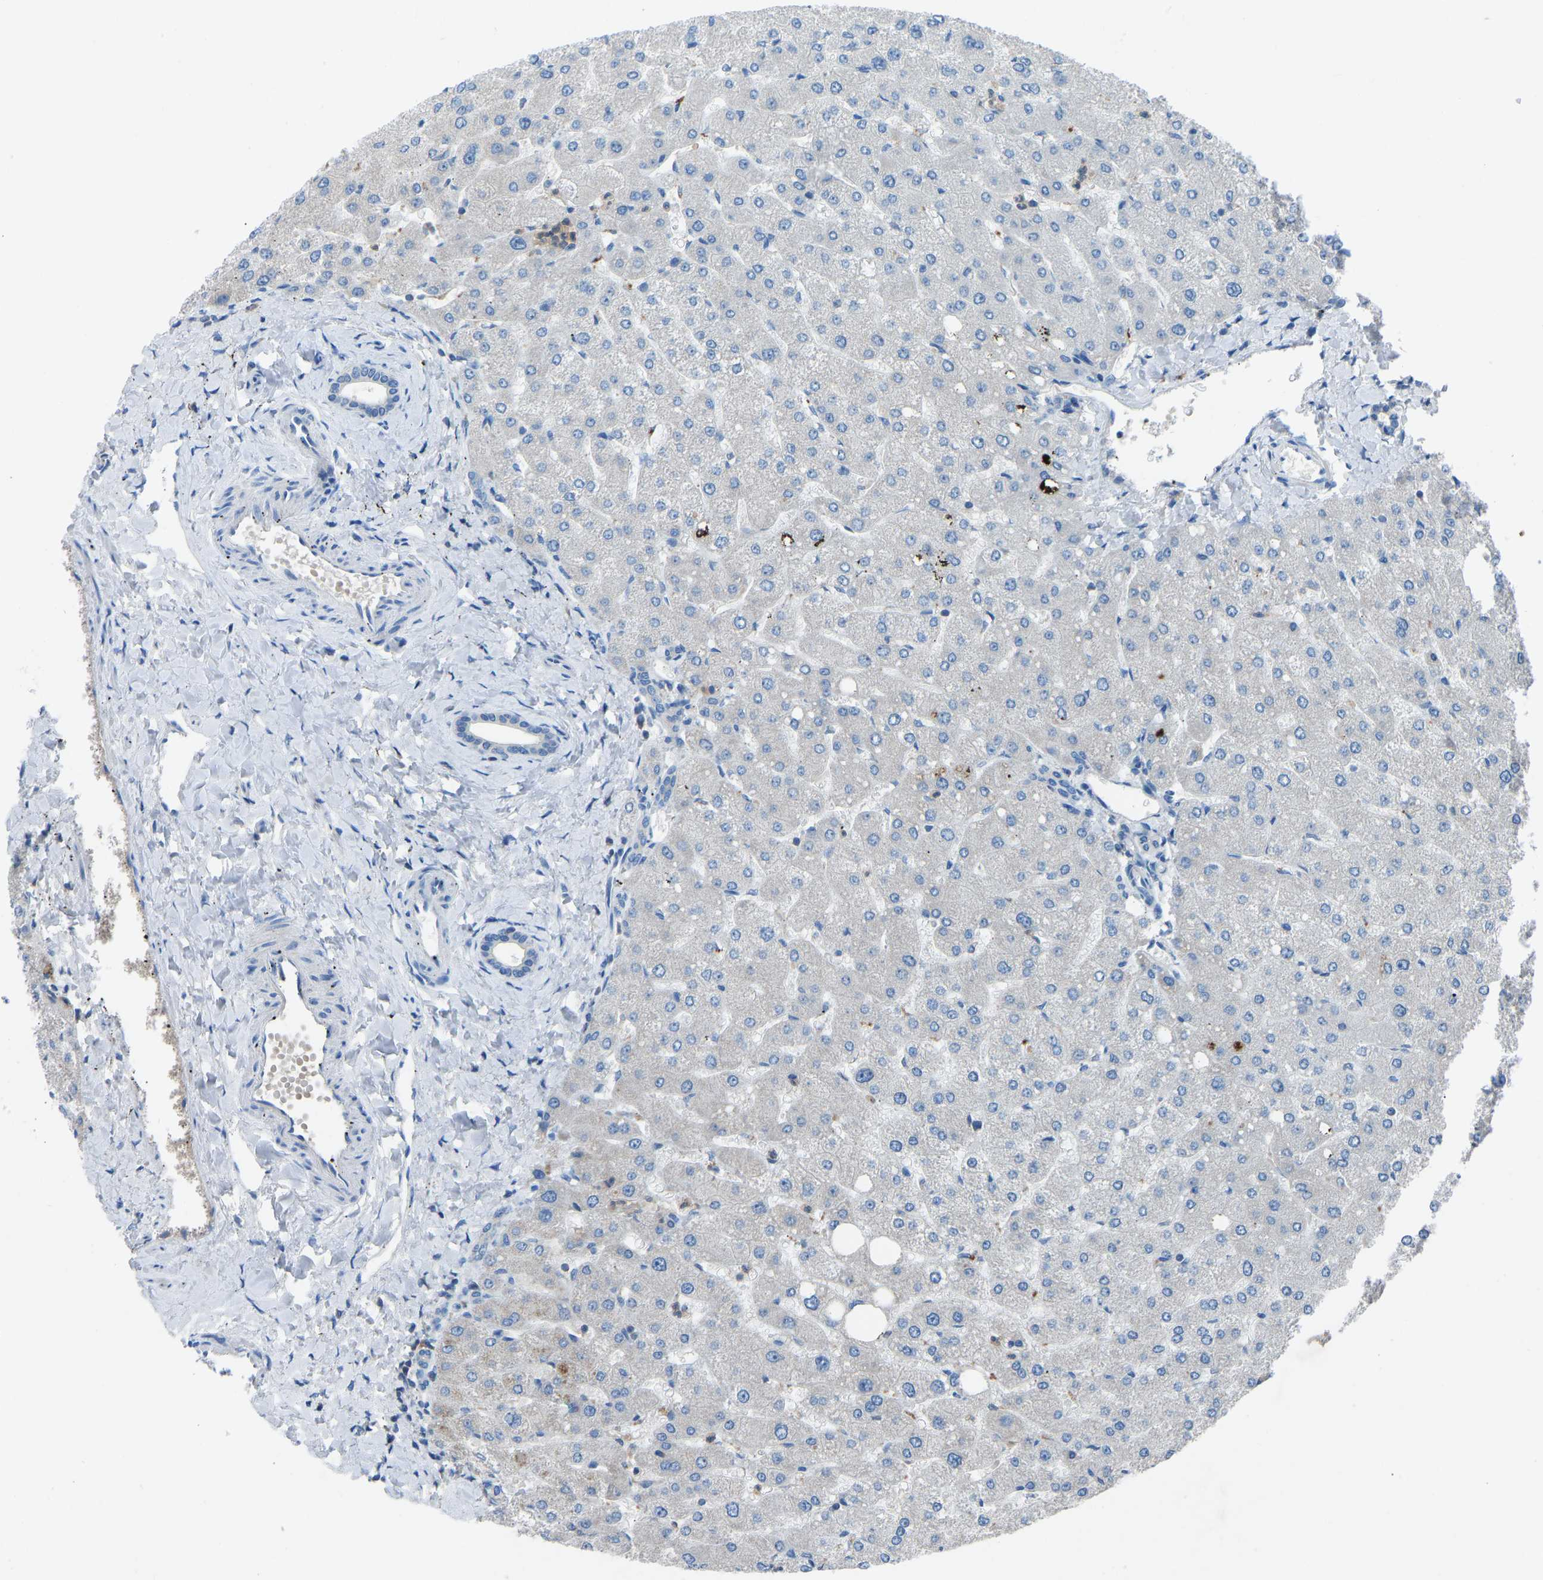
{"staining": {"intensity": "negative", "quantity": "none", "location": "none"}, "tissue": "liver", "cell_type": "Cholangiocytes", "image_type": "normal", "snomed": [{"axis": "morphology", "description": "Normal tissue, NOS"}, {"axis": "topography", "description": "Liver"}], "caption": "Liver was stained to show a protein in brown. There is no significant positivity in cholangiocytes. (DAB (3,3'-diaminobenzidine) immunohistochemistry, high magnification).", "gene": "GRK6", "patient": {"sex": "male", "age": 55}}